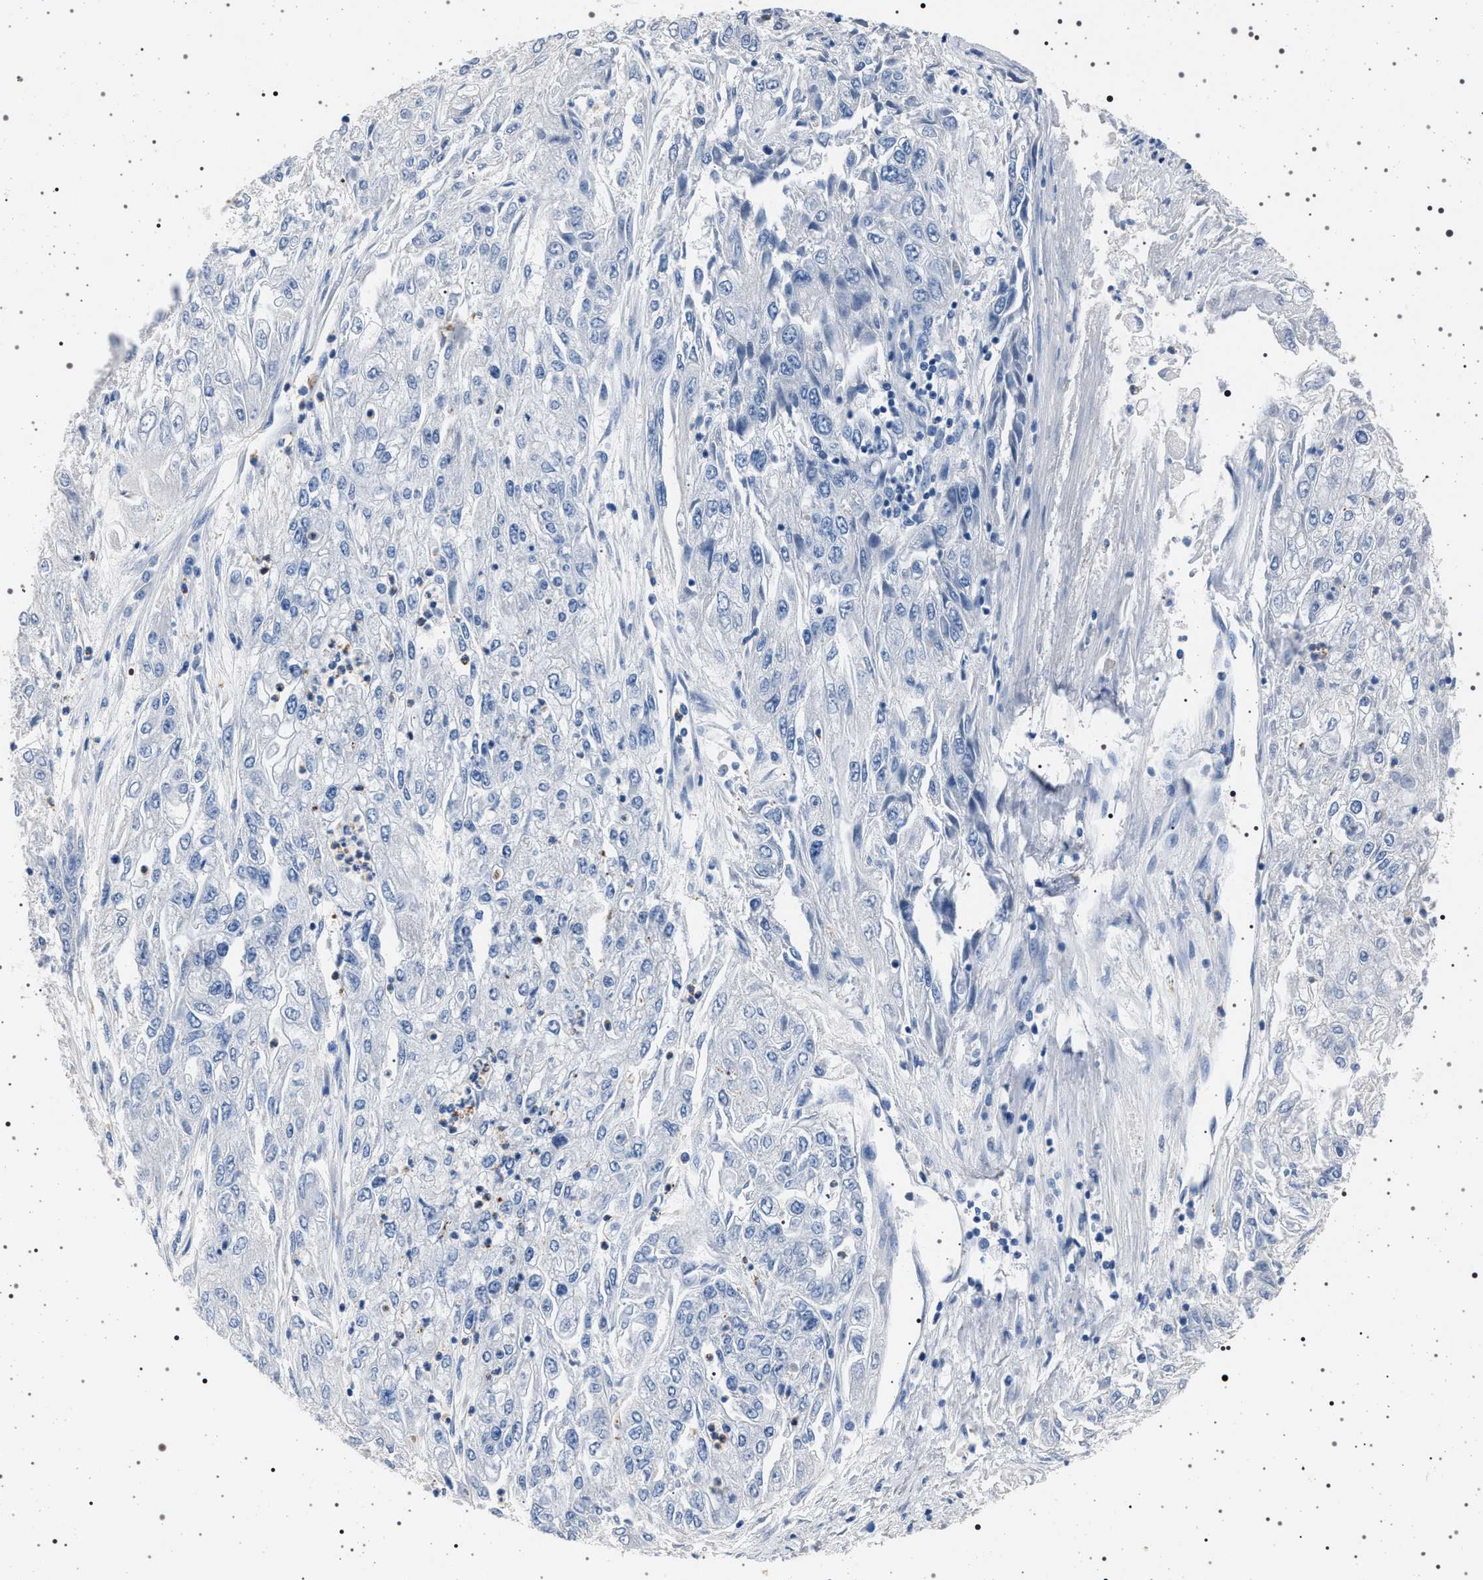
{"staining": {"intensity": "negative", "quantity": "none", "location": "none"}, "tissue": "endometrial cancer", "cell_type": "Tumor cells", "image_type": "cancer", "snomed": [{"axis": "morphology", "description": "Adenocarcinoma, NOS"}, {"axis": "topography", "description": "Endometrium"}], "caption": "There is no significant staining in tumor cells of endometrial cancer (adenocarcinoma).", "gene": "NAT9", "patient": {"sex": "female", "age": 49}}